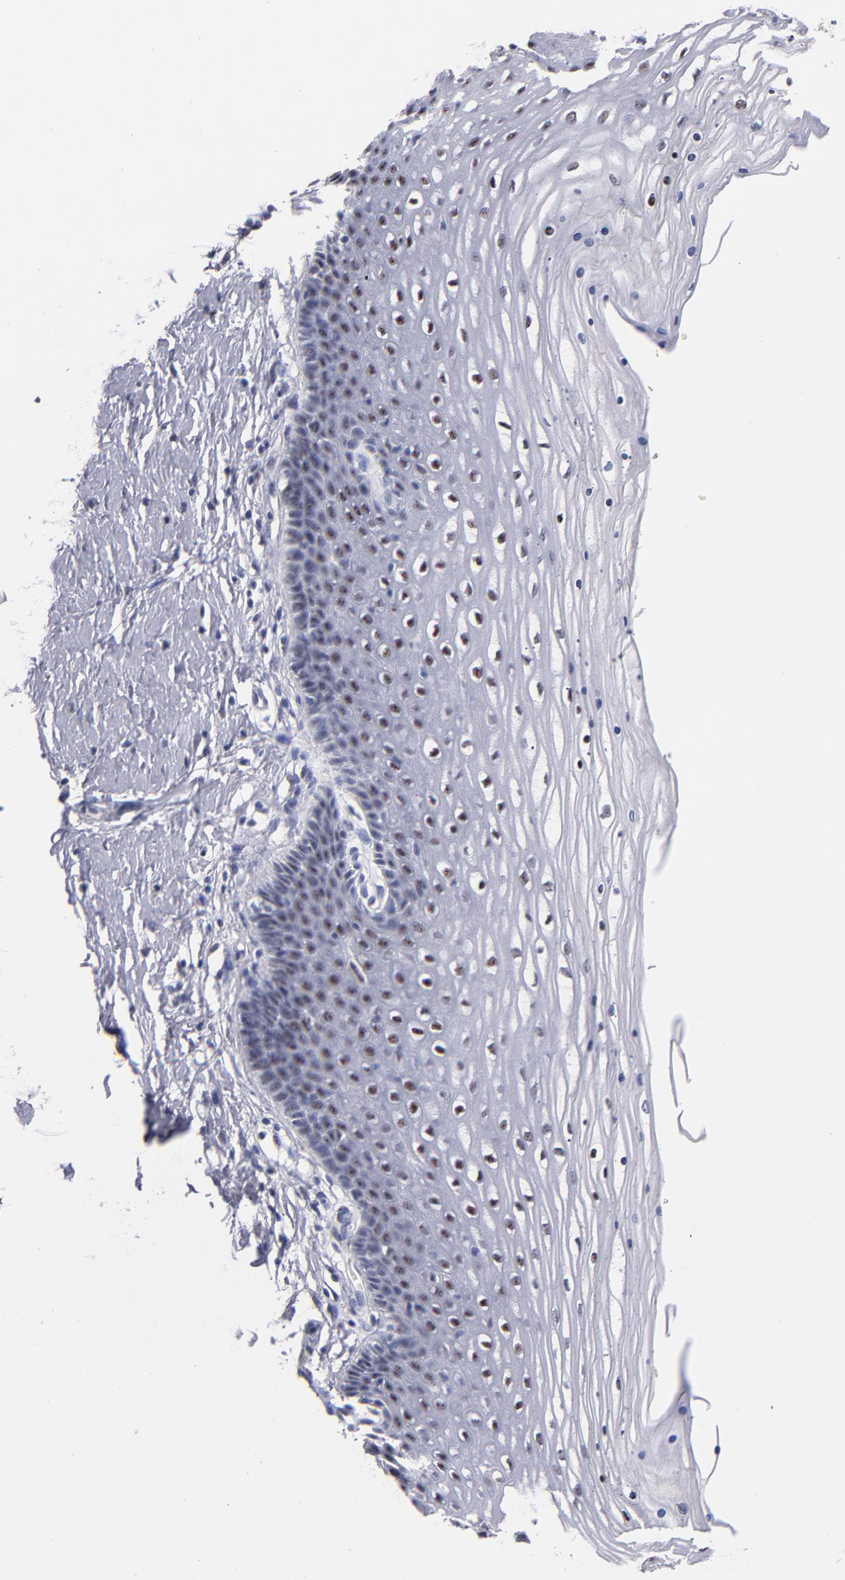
{"staining": {"intensity": "weak", "quantity": "25%-75%", "location": "nuclear"}, "tissue": "cervix", "cell_type": "Glandular cells", "image_type": "normal", "snomed": [{"axis": "morphology", "description": "Normal tissue, NOS"}, {"axis": "topography", "description": "Cervix"}], "caption": "Protein expression analysis of normal cervix reveals weak nuclear staining in approximately 25%-75% of glandular cells.", "gene": "RAF1", "patient": {"sex": "female", "age": 39}}